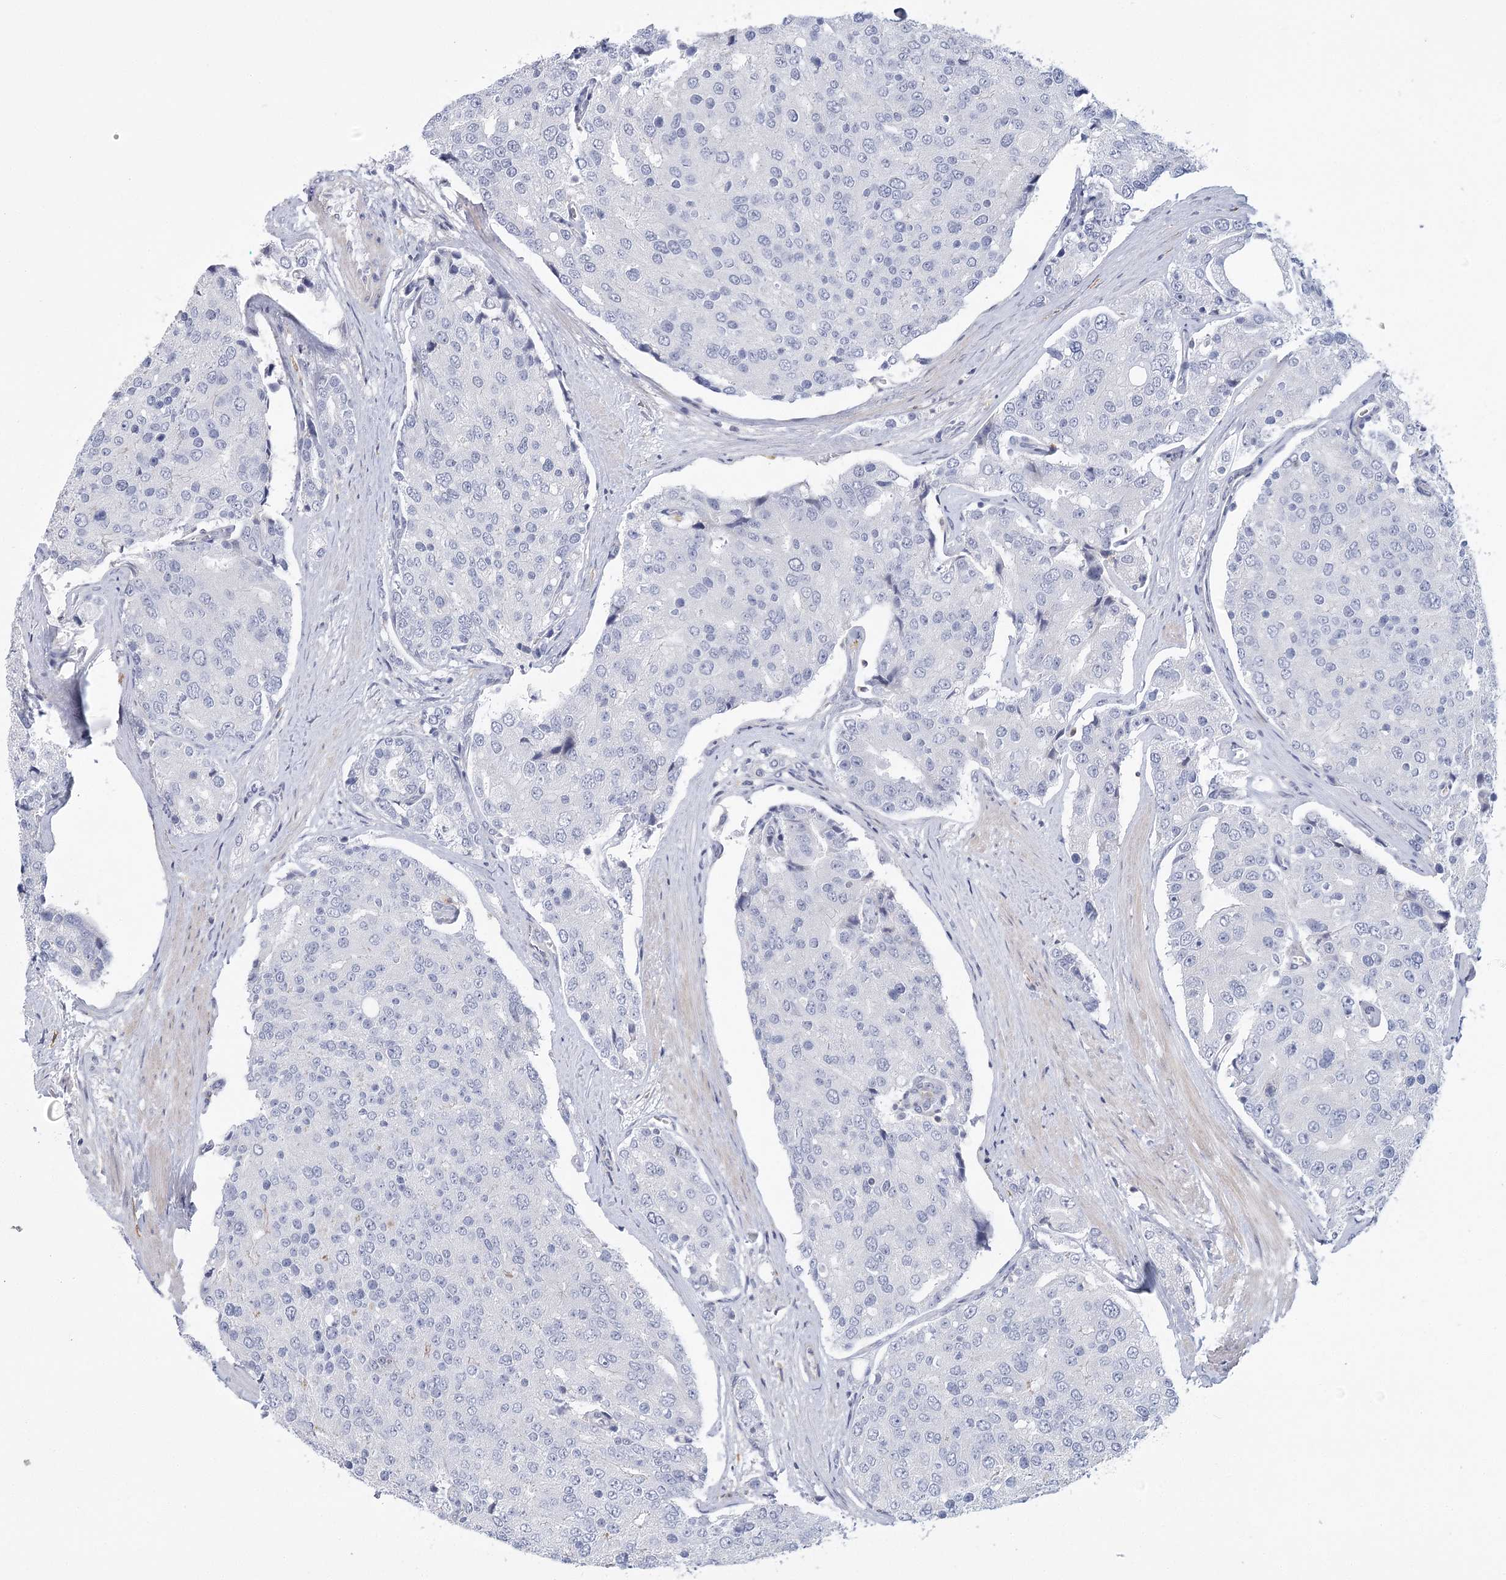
{"staining": {"intensity": "negative", "quantity": "none", "location": "none"}, "tissue": "prostate cancer", "cell_type": "Tumor cells", "image_type": "cancer", "snomed": [{"axis": "morphology", "description": "Adenocarcinoma, High grade"}, {"axis": "topography", "description": "Prostate"}], "caption": "DAB immunohistochemical staining of human adenocarcinoma (high-grade) (prostate) demonstrates no significant expression in tumor cells.", "gene": "FAM76B", "patient": {"sex": "male", "age": 50}}